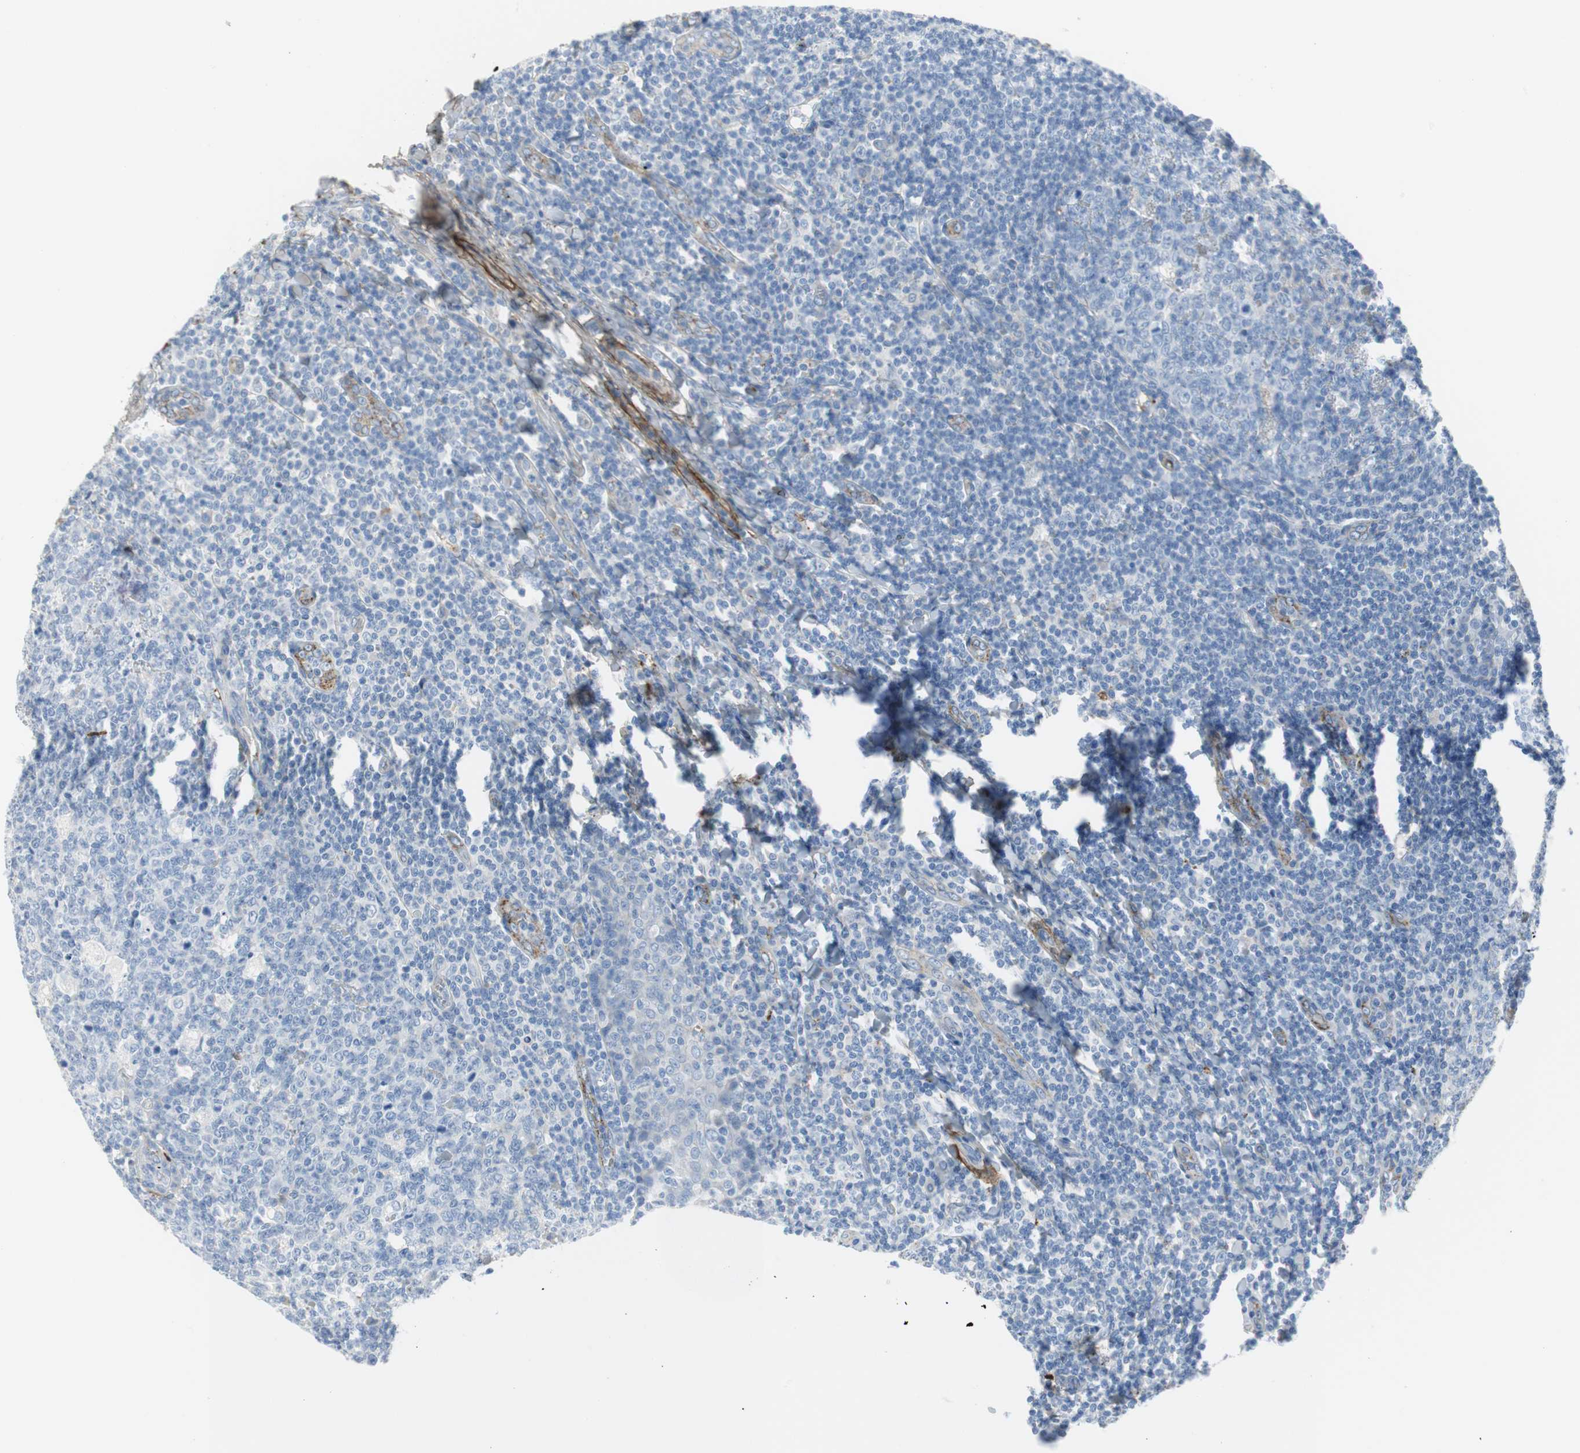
{"staining": {"intensity": "weak", "quantity": "25%-75%", "location": "cytoplasmic/membranous"}, "tissue": "tonsil", "cell_type": "Germinal center cells", "image_type": "normal", "snomed": [{"axis": "morphology", "description": "Normal tissue, NOS"}, {"axis": "topography", "description": "Tonsil"}], "caption": "Protein analysis of normal tonsil exhibits weak cytoplasmic/membranous staining in about 25%-75% of germinal center cells. (Brightfield microscopy of DAB IHC at high magnification).", "gene": "APCS", "patient": {"sex": "male", "age": 31}}